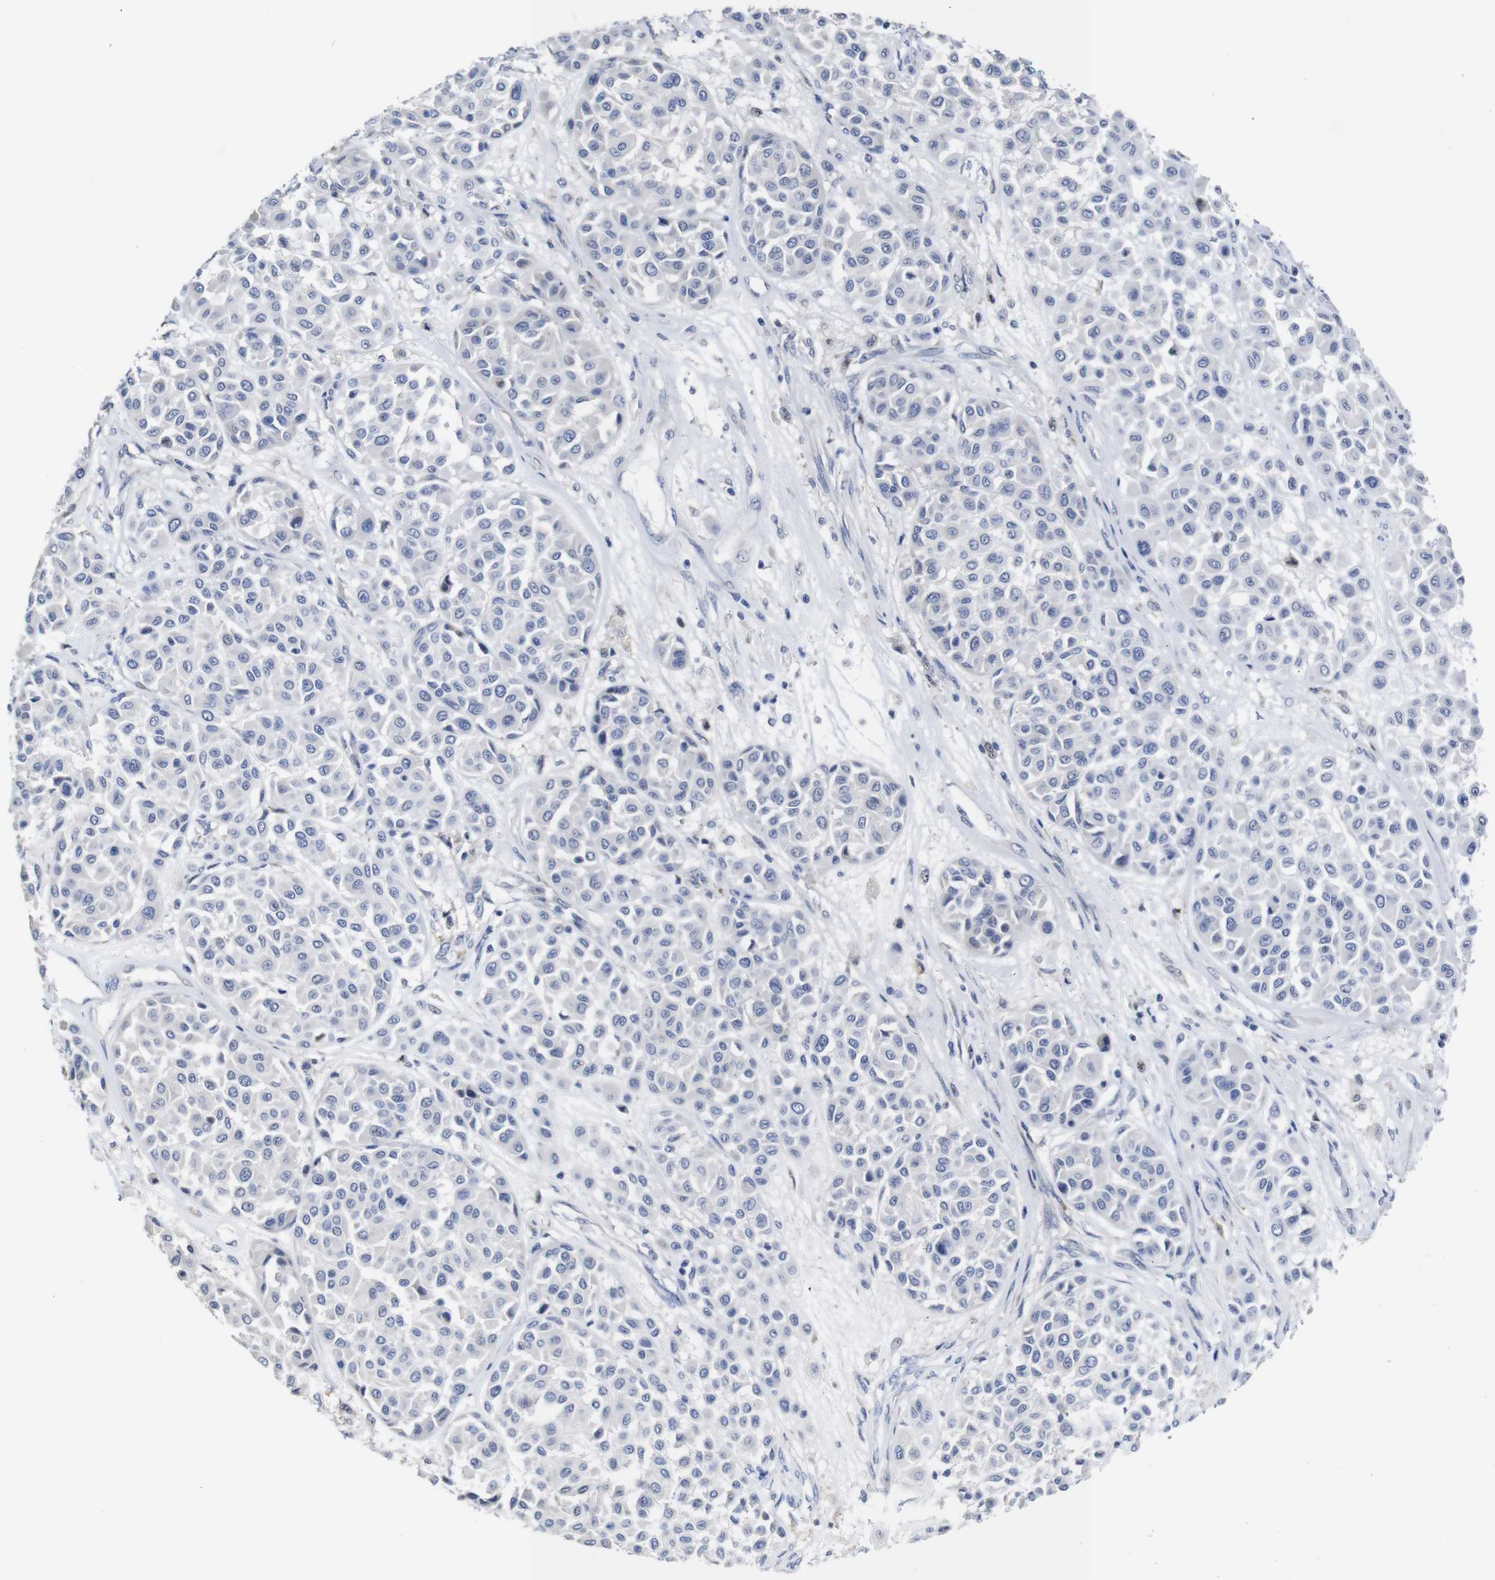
{"staining": {"intensity": "negative", "quantity": "none", "location": "none"}, "tissue": "melanoma", "cell_type": "Tumor cells", "image_type": "cancer", "snomed": [{"axis": "morphology", "description": "Malignant melanoma, Metastatic site"}, {"axis": "topography", "description": "Soft tissue"}], "caption": "Immunohistochemistry of melanoma exhibits no positivity in tumor cells.", "gene": "TCEAL9", "patient": {"sex": "male", "age": 41}}